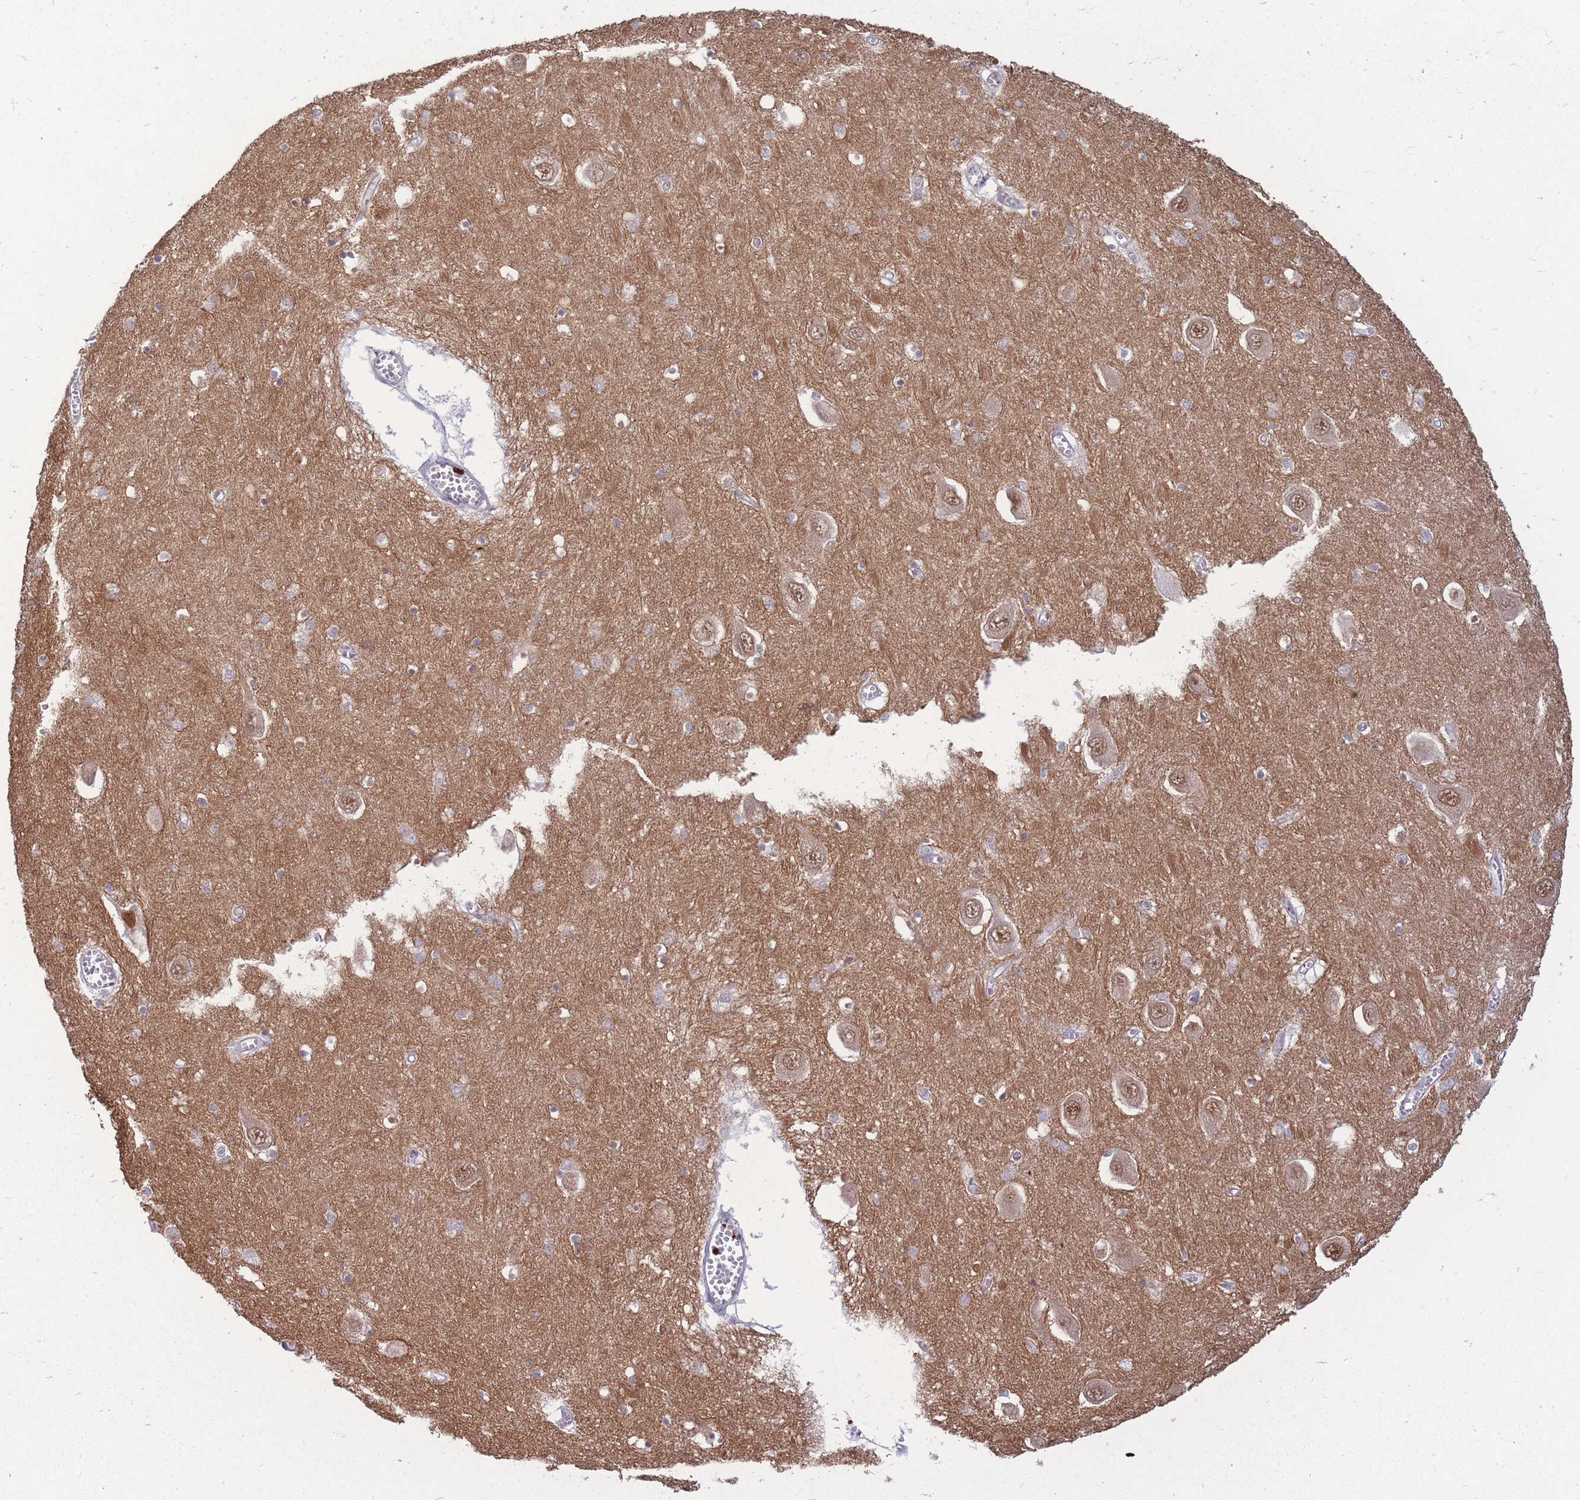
{"staining": {"intensity": "negative", "quantity": "none", "location": "none"}, "tissue": "hippocampus", "cell_type": "Glial cells", "image_type": "normal", "snomed": [{"axis": "morphology", "description": "Normal tissue, NOS"}, {"axis": "topography", "description": "Hippocampus"}], "caption": "Immunohistochemistry histopathology image of benign hippocampus: hippocampus stained with DAB exhibits no significant protein positivity in glial cells. (DAB IHC, high magnification).", "gene": "ADD2", "patient": {"sex": "male", "age": 70}}